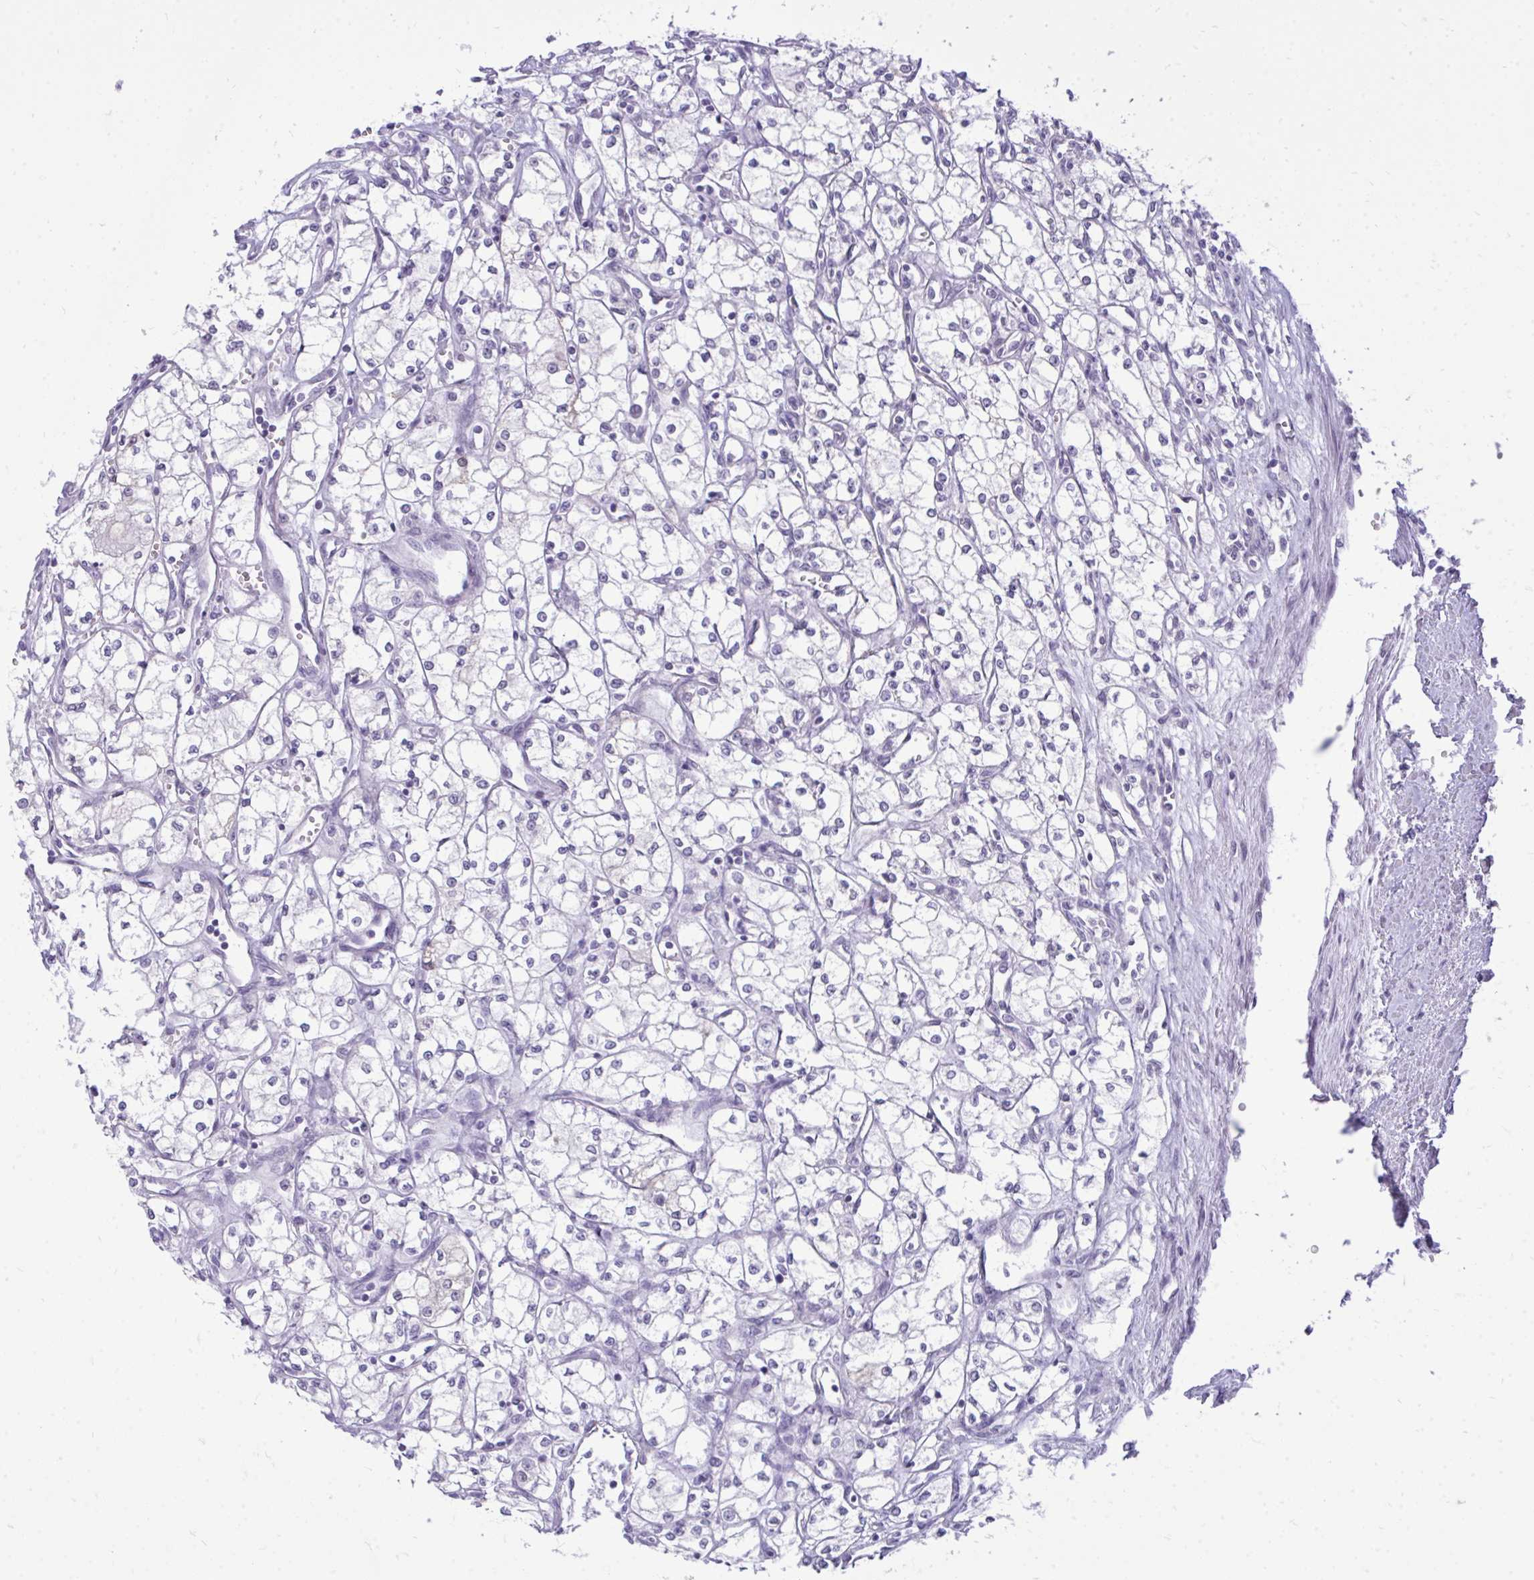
{"staining": {"intensity": "negative", "quantity": "none", "location": "none"}, "tissue": "renal cancer", "cell_type": "Tumor cells", "image_type": "cancer", "snomed": [{"axis": "morphology", "description": "Adenocarcinoma, NOS"}, {"axis": "topography", "description": "Kidney"}], "caption": "Tumor cells are negative for protein expression in human renal adenocarcinoma. Nuclei are stained in blue.", "gene": "SPTBN2", "patient": {"sex": "male", "age": 59}}